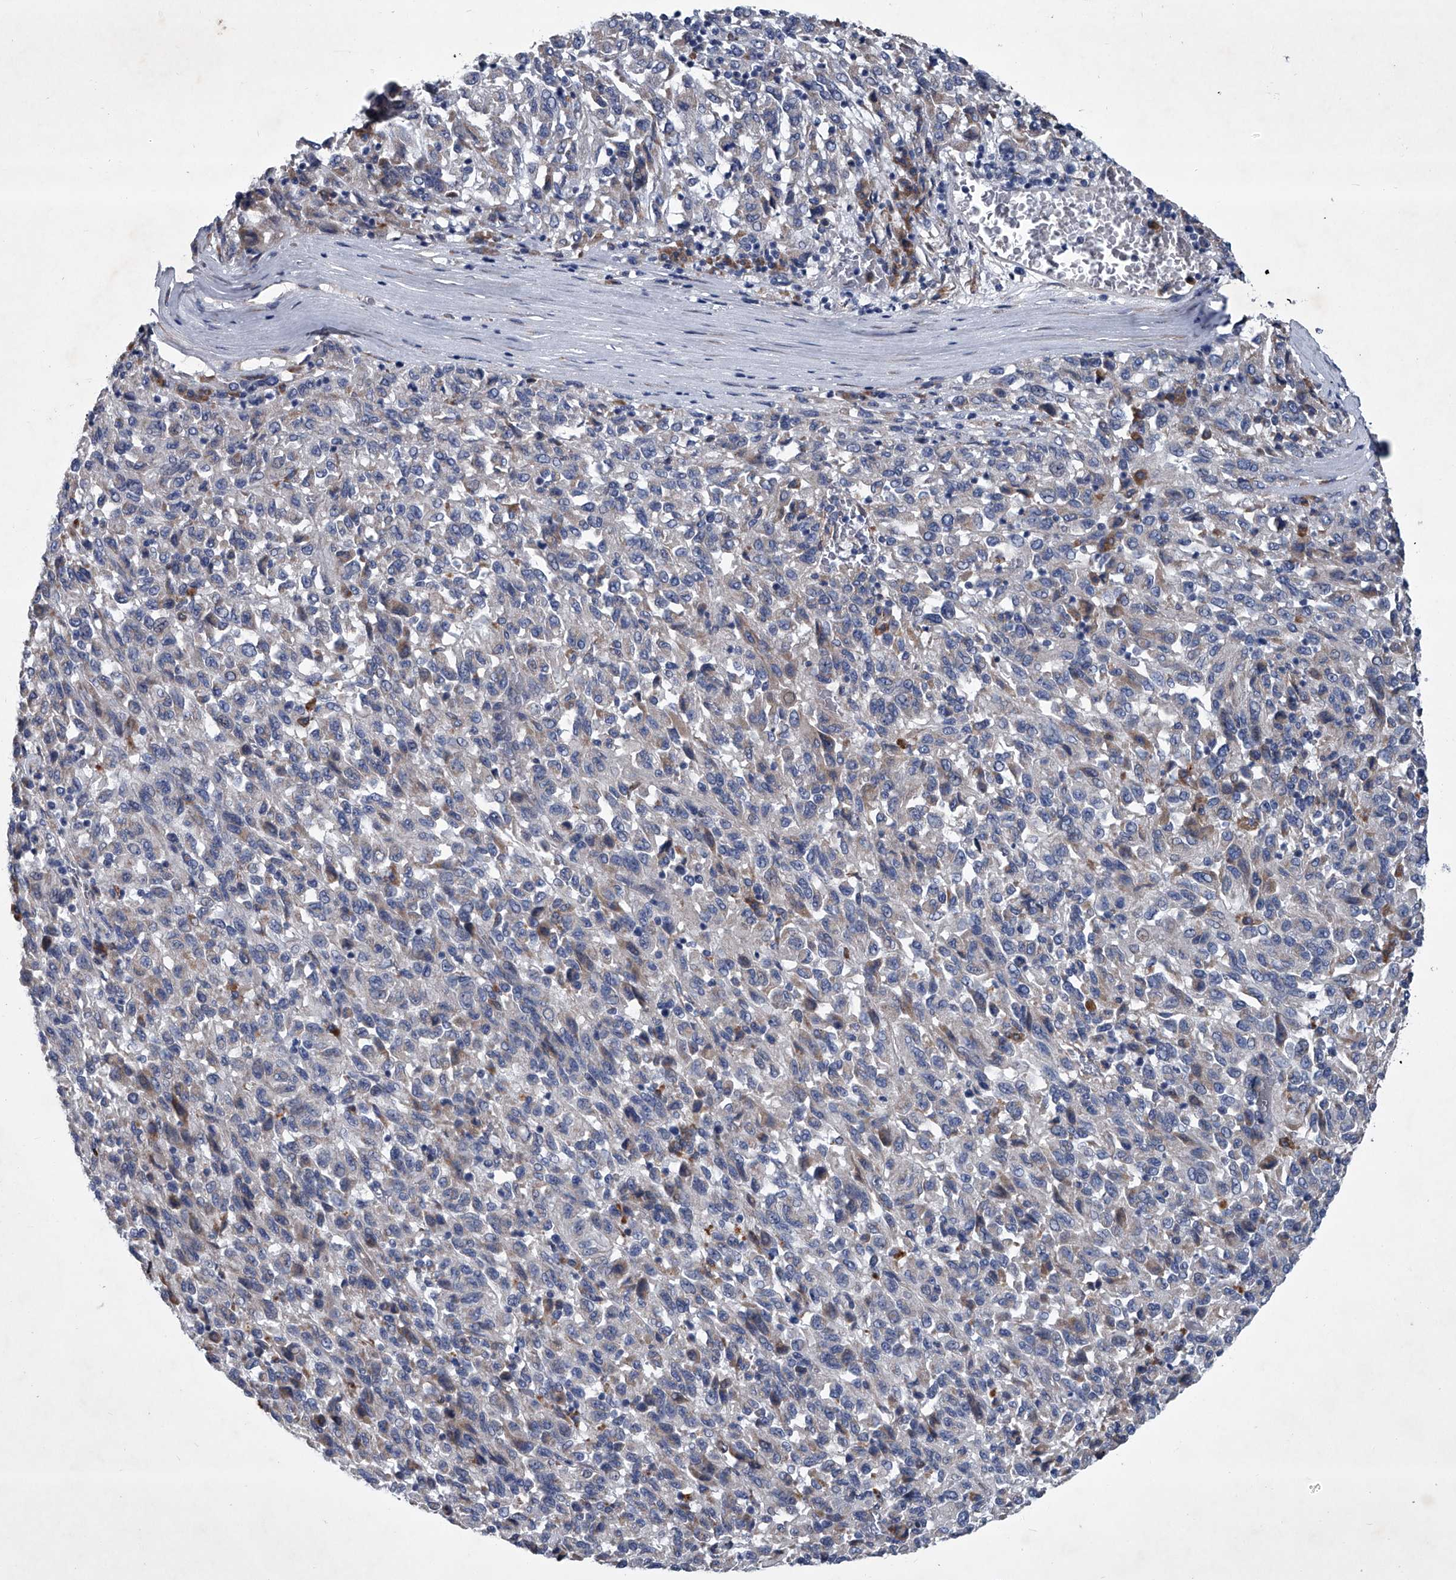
{"staining": {"intensity": "negative", "quantity": "none", "location": "none"}, "tissue": "melanoma", "cell_type": "Tumor cells", "image_type": "cancer", "snomed": [{"axis": "morphology", "description": "Malignant melanoma, Metastatic site"}, {"axis": "topography", "description": "Lung"}], "caption": "This is a photomicrograph of immunohistochemistry (IHC) staining of malignant melanoma (metastatic site), which shows no expression in tumor cells. Nuclei are stained in blue.", "gene": "ABCG1", "patient": {"sex": "male", "age": 64}}